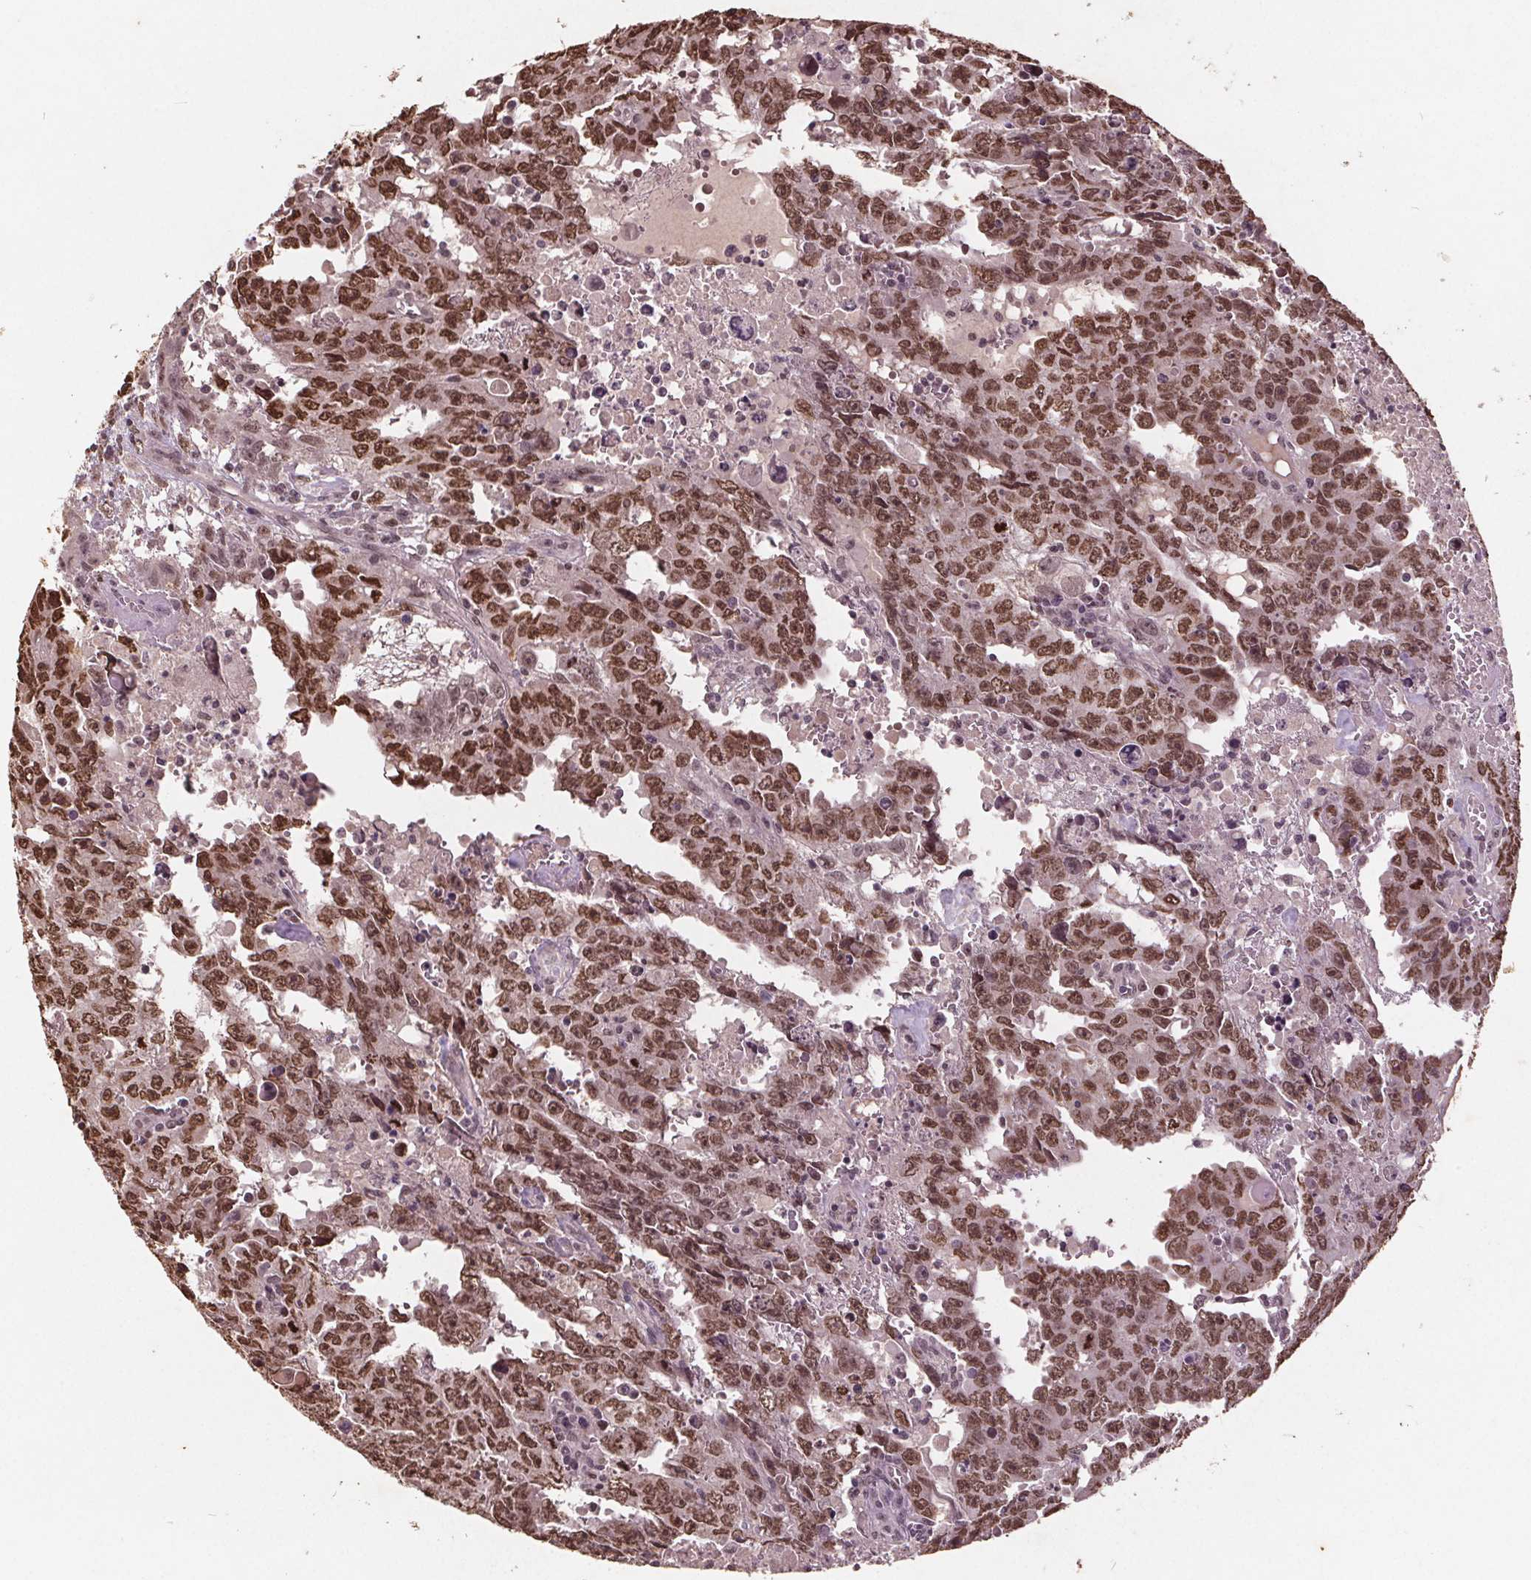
{"staining": {"intensity": "strong", "quantity": ">75%", "location": "nuclear"}, "tissue": "testis cancer", "cell_type": "Tumor cells", "image_type": "cancer", "snomed": [{"axis": "morphology", "description": "Carcinoma, Embryonal, NOS"}, {"axis": "topography", "description": "Testis"}], "caption": "Tumor cells display high levels of strong nuclear expression in approximately >75% of cells in human testis embryonal carcinoma. (DAB (3,3'-diaminobenzidine) IHC, brown staining for protein, blue staining for nuclei).", "gene": "DNMT3B", "patient": {"sex": "male", "age": 22}}